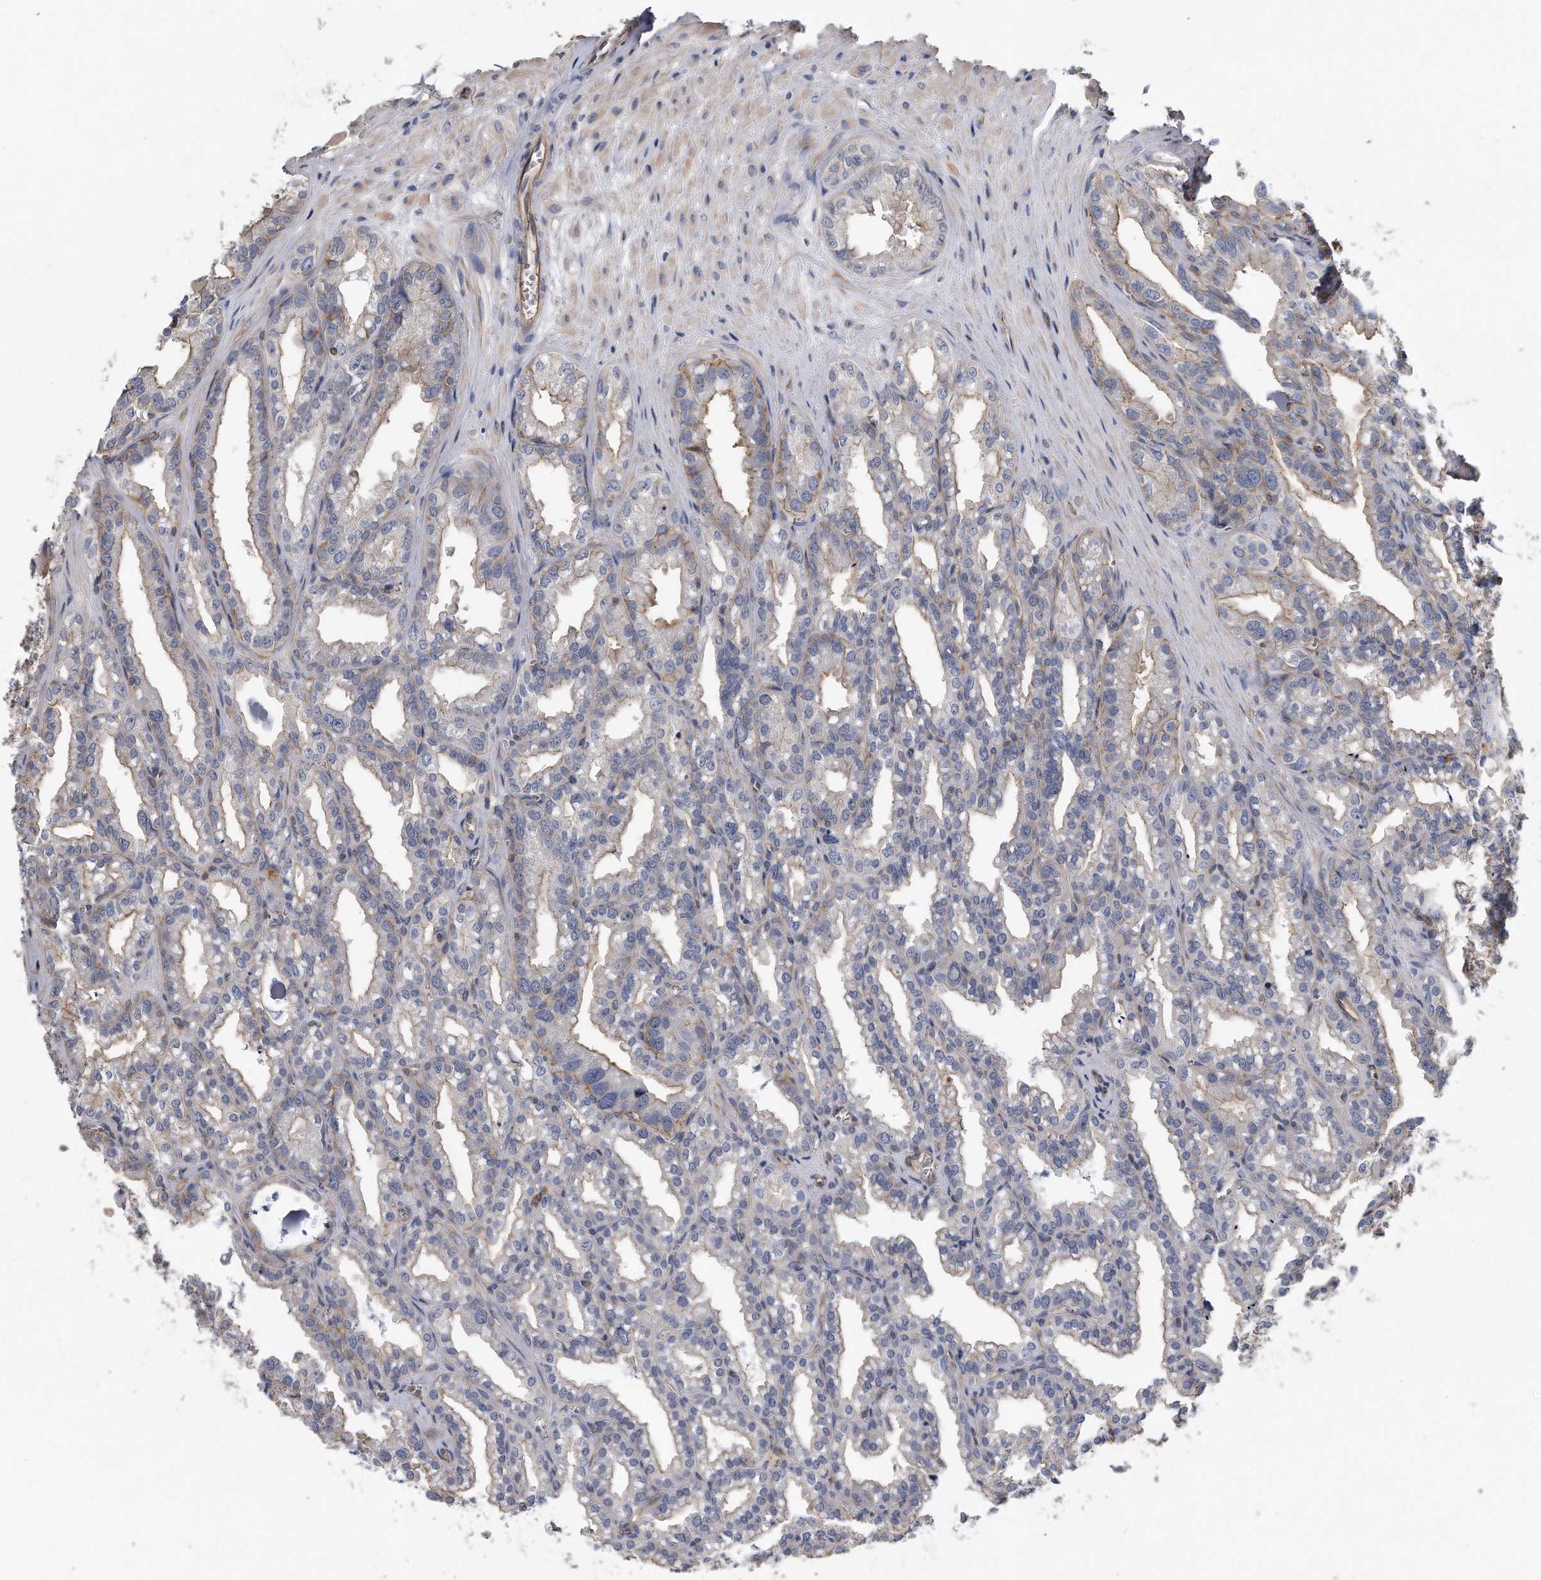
{"staining": {"intensity": "weak", "quantity": "25%-75%", "location": "cytoplasmic/membranous"}, "tissue": "seminal vesicle", "cell_type": "Glandular cells", "image_type": "normal", "snomed": [{"axis": "morphology", "description": "Normal tissue, NOS"}, {"axis": "topography", "description": "Prostate"}, {"axis": "topography", "description": "Seminal veicle"}], "caption": "Seminal vesicle stained for a protein (brown) reveals weak cytoplasmic/membranous positive staining in about 25%-75% of glandular cells.", "gene": "GPC1", "patient": {"sex": "male", "age": 51}}